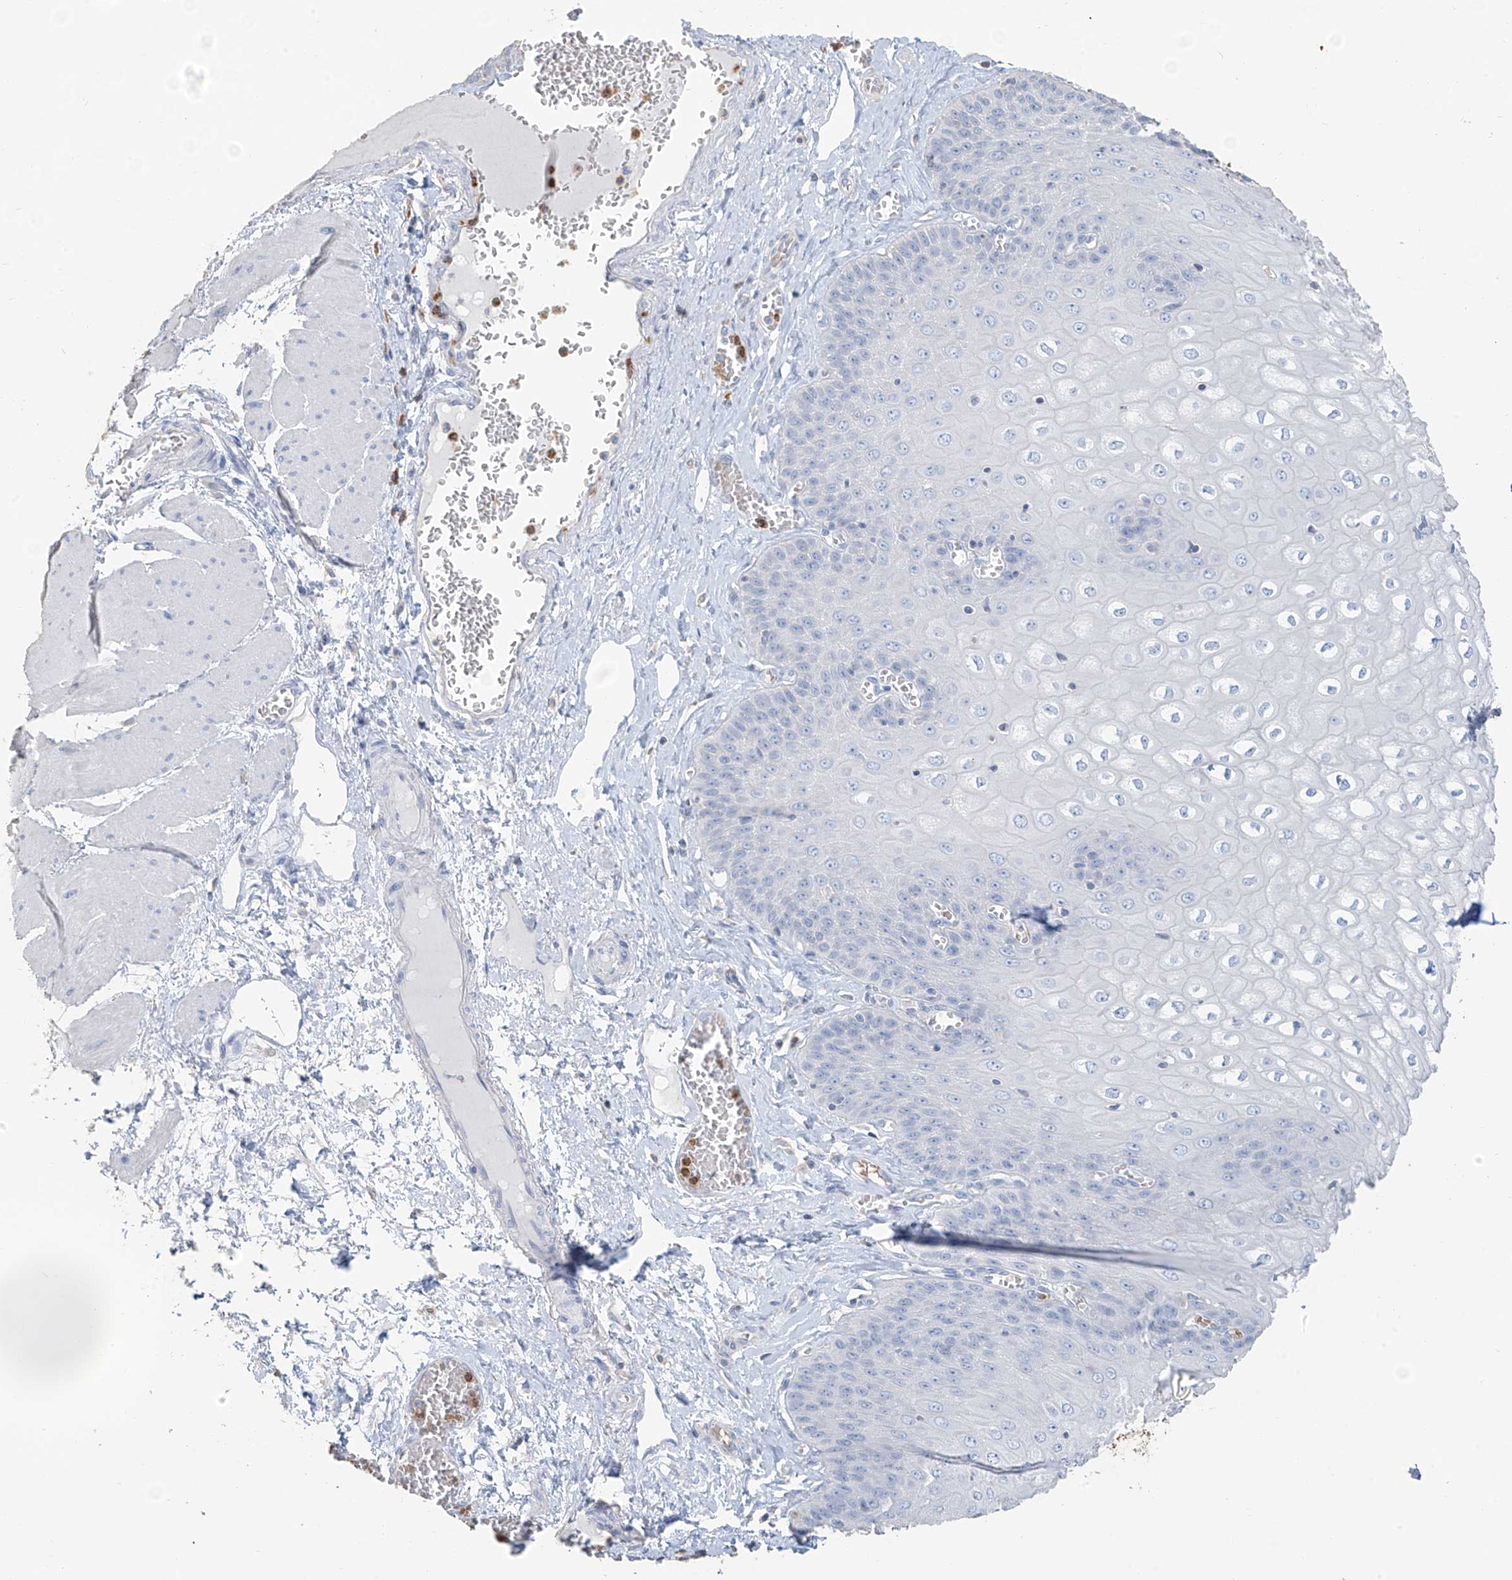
{"staining": {"intensity": "negative", "quantity": "none", "location": "none"}, "tissue": "esophagus", "cell_type": "Squamous epithelial cells", "image_type": "normal", "snomed": [{"axis": "morphology", "description": "Normal tissue, NOS"}, {"axis": "topography", "description": "Esophagus"}], "caption": "This is a photomicrograph of immunohistochemistry staining of normal esophagus, which shows no staining in squamous epithelial cells.", "gene": "PAFAH1B3", "patient": {"sex": "male", "age": 60}}